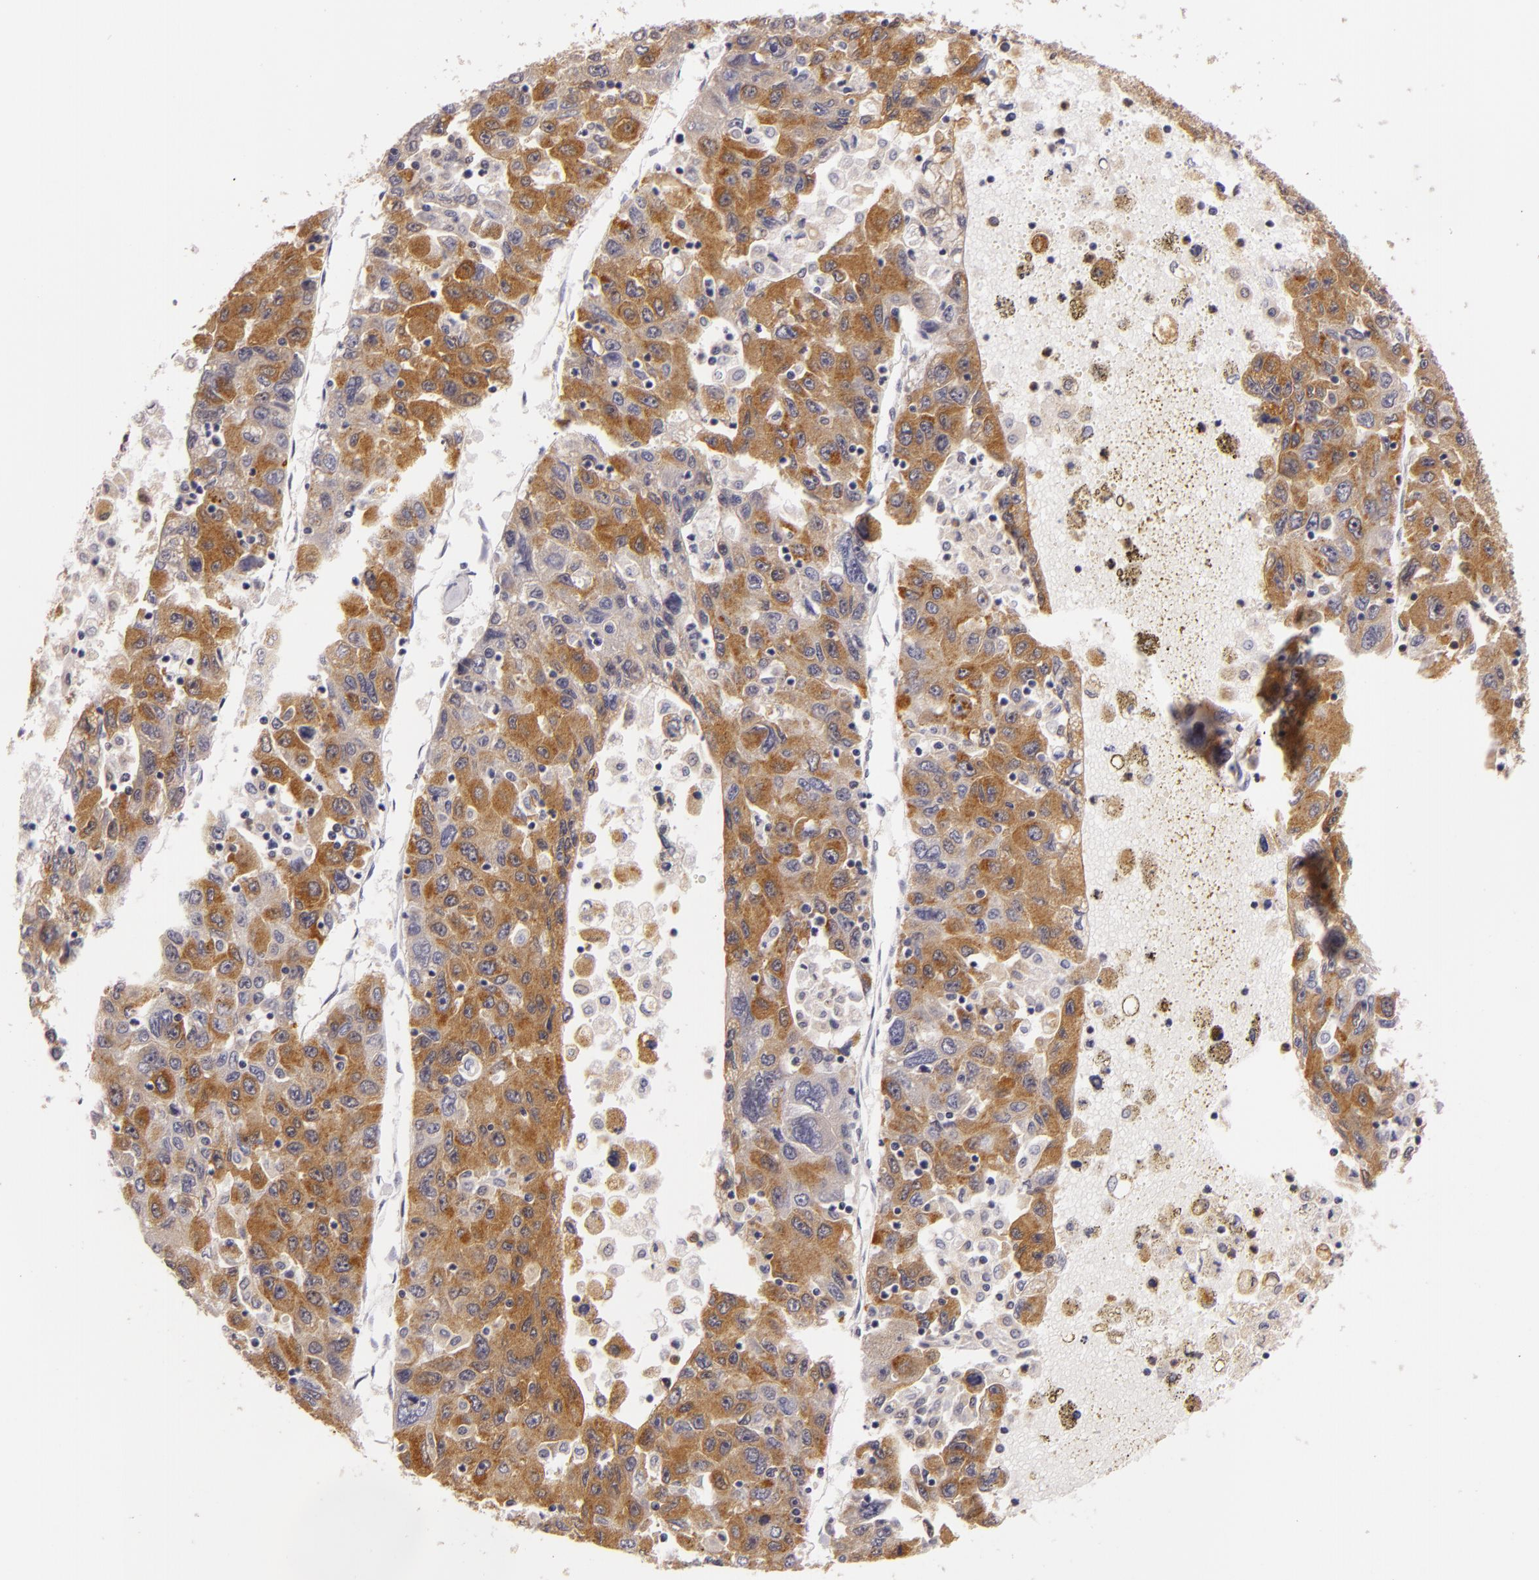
{"staining": {"intensity": "moderate", "quantity": ">75%", "location": "cytoplasmic/membranous"}, "tissue": "liver cancer", "cell_type": "Tumor cells", "image_type": "cancer", "snomed": [{"axis": "morphology", "description": "Carcinoma, Hepatocellular, NOS"}, {"axis": "topography", "description": "Liver"}], "caption": "Human liver hepatocellular carcinoma stained for a protein (brown) exhibits moderate cytoplasmic/membranous positive expression in approximately >75% of tumor cells.", "gene": "TOM1", "patient": {"sex": "male", "age": 49}}